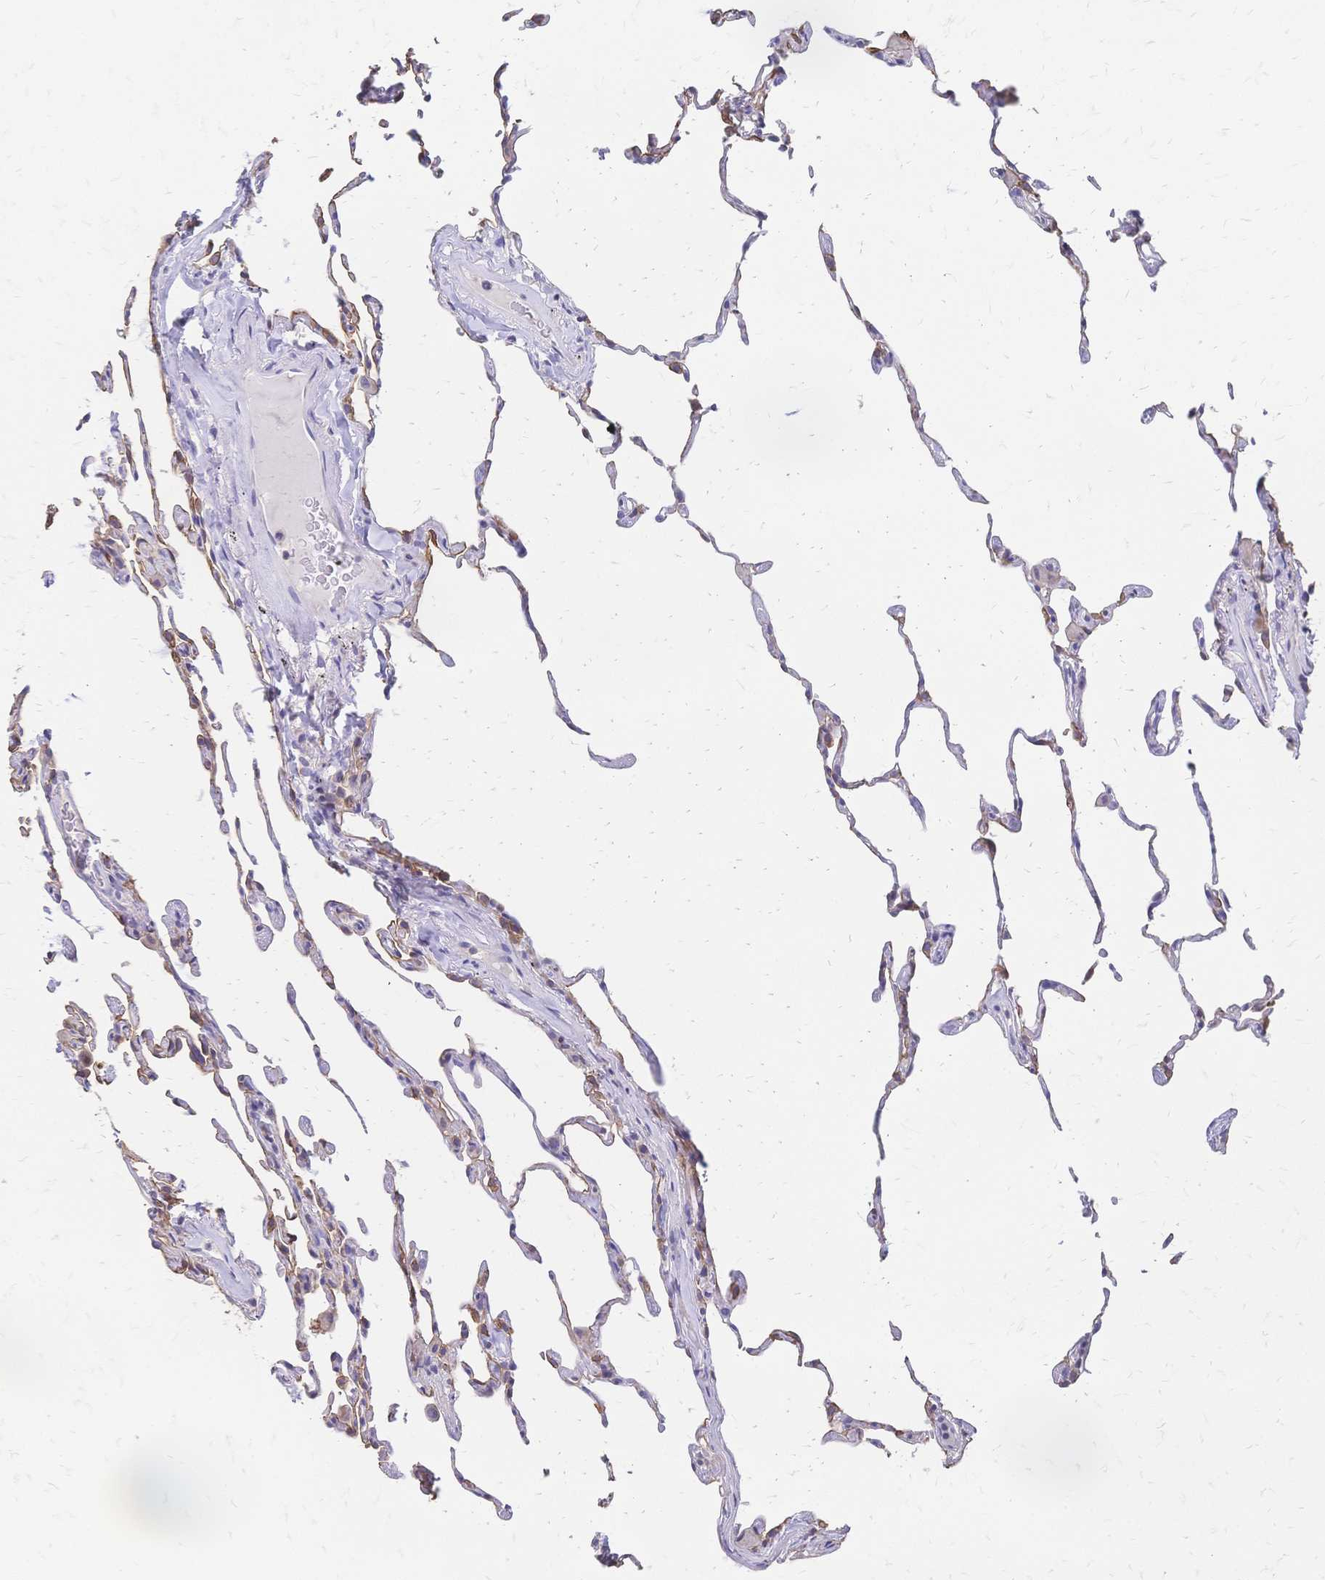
{"staining": {"intensity": "moderate", "quantity": "<25%", "location": "cytoplasmic/membranous"}, "tissue": "lung", "cell_type": "Alveolar cells", "image_type": "normal", "snomed": [{"axis": "morphology", "description": "Normal tissue, NOS"}, {"axis": "topography", "description": "Lung"}], "caption": "Lung was stained to show a protein in brown. There is low levels of moderate cytoplasmic/membranous staining in about <25% of alveolar cells. (Stains: DAB in brown, nuclei in blue, Microscopy: brightfield microscopy at high magnification).", "gene": "DTNB", "patient": {"sex": "female", "age": 57}}